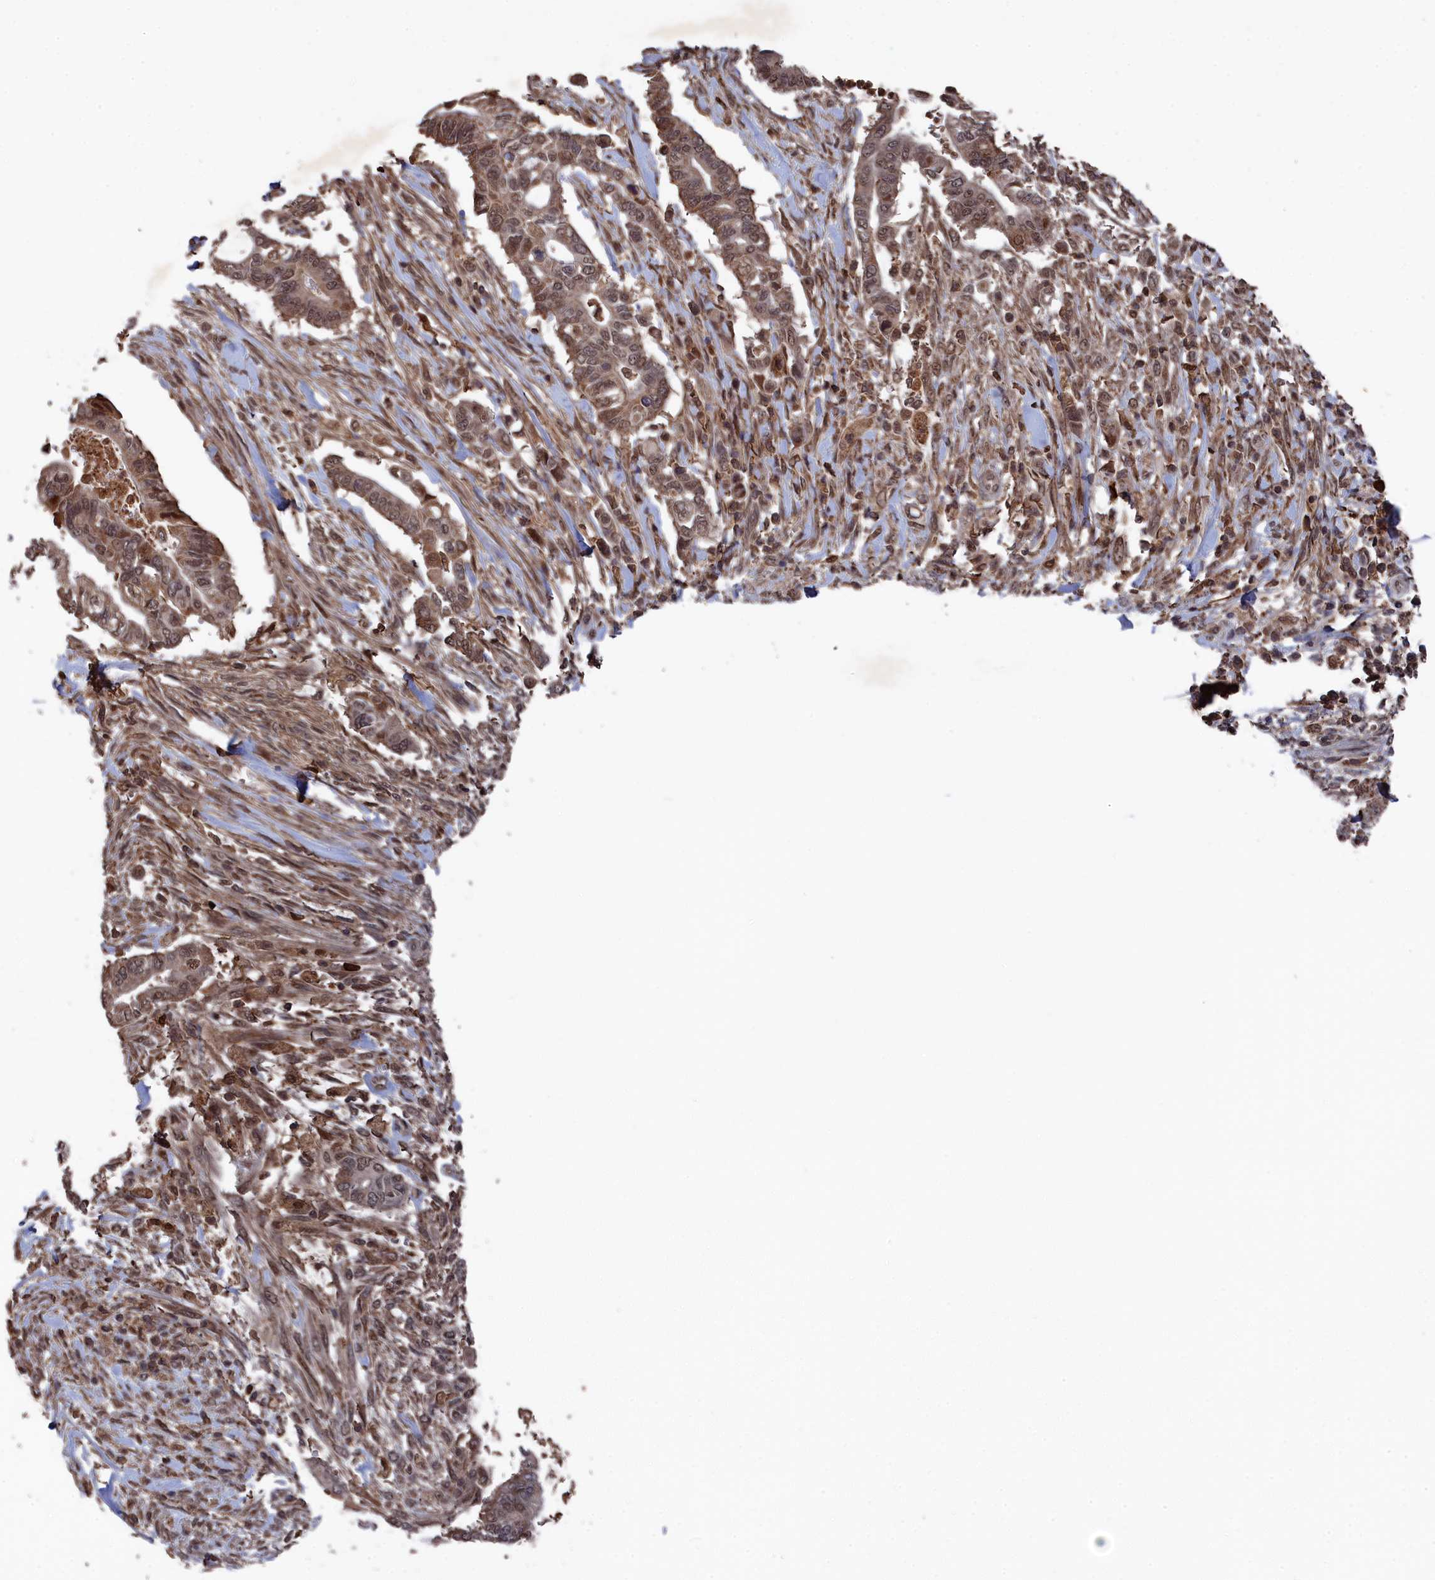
{"staining": {"intensity": "moderate", "quantity": ">75%", "location": "cytoplasmic/membranous,nuclear"}, "tissue": "pancreatic cancer", "cell_type": "Tumor cells", "image_type": "cancer", "snomed": [{"axis": "morphology", "description": "Adenocarcinoma, NOS"}, {"axis": "topography", "description": "Pancreas"}], "caption": "This image shows IHC staining of pancreatic cancer, with medium moderate cytoplasmic/membranous and nuclear positivity in approximately >75% of tumor cells.", "gene": "CEACAM21", "patient": {"sex": "male", "age": 68}}